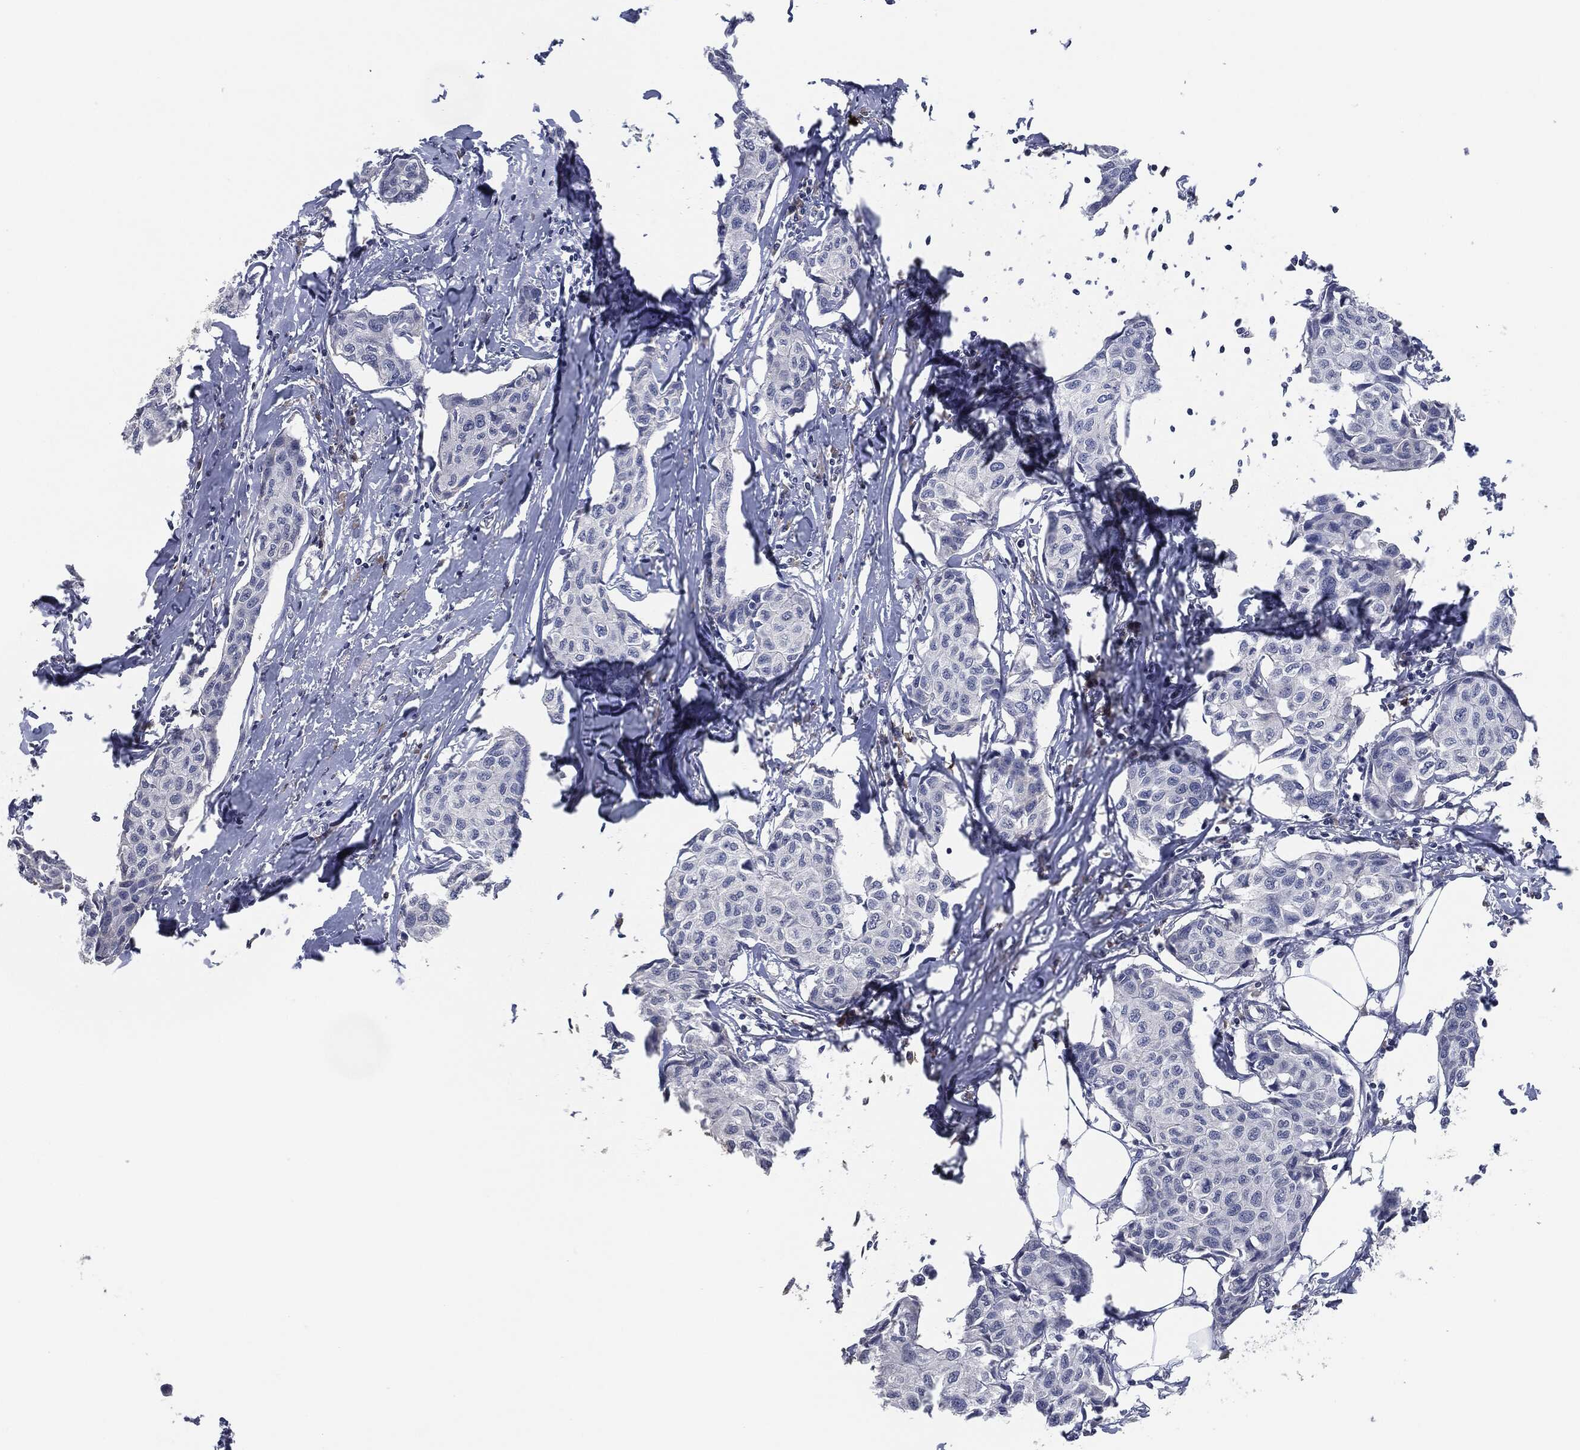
{"staining": {"intensity": "negative", "quantity": "none", "location": "none"}, "tissue": "breast cancer", "cell_type": "Tumor cells", "image_type": "cancer", "snomed": [{"axis": "morphology", "description": "Duct carcinoma"}, {"axis": "topography", "description": "Breast"}], "caption": "This micrograph is of invasive ductal carcinoma (breast) stained with immunohistochemistry (IHC) to label a protein in brown with the nuclei are counter-stained blue. There is no positivity in tumor cells.", "gene": "IL2RG", "patient": {"sex": "female", "age": 80}}